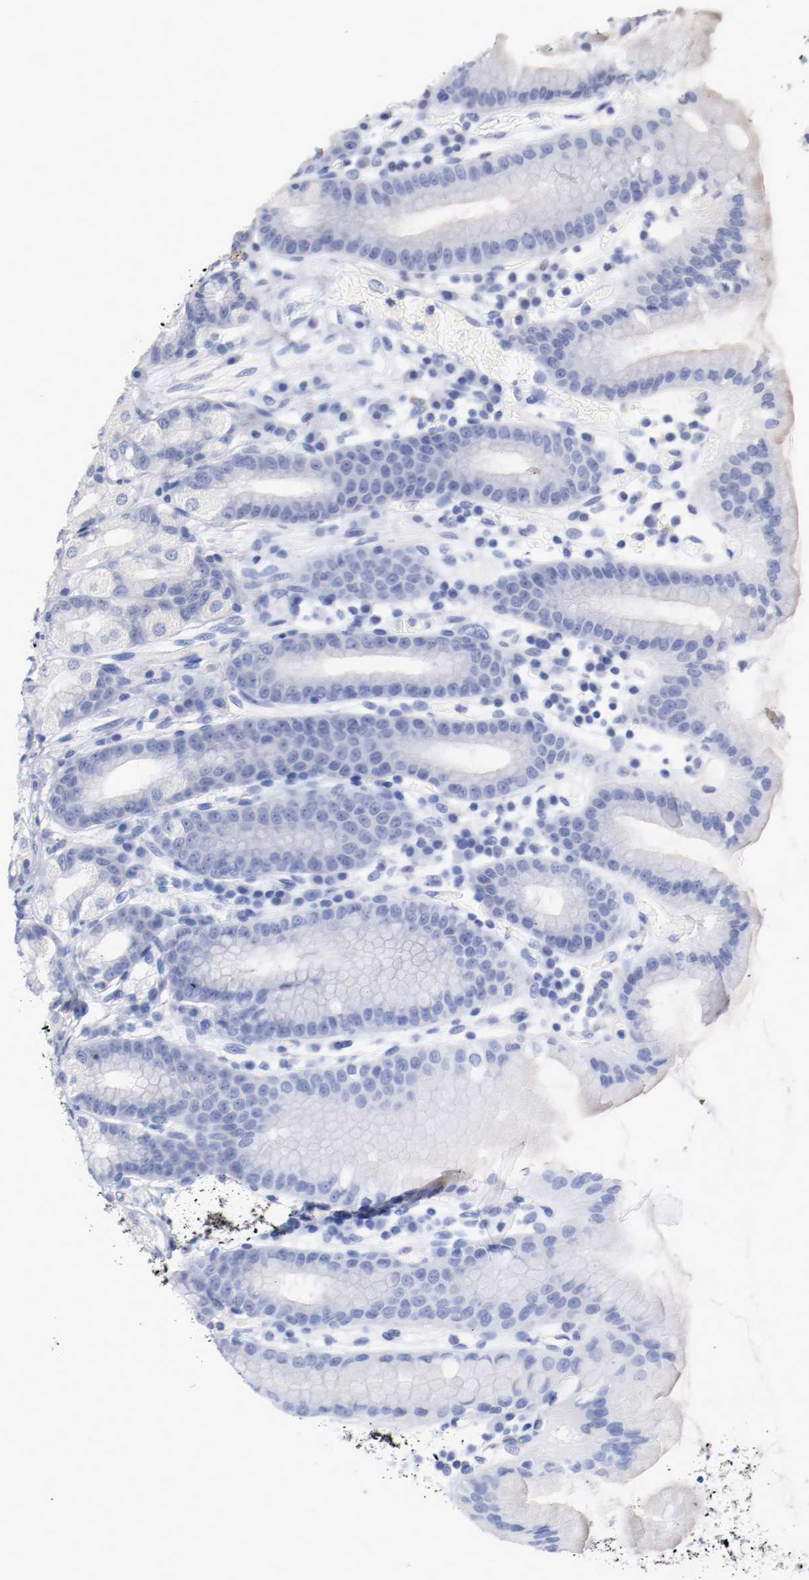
{"staining": {"intensity": "negative", "quantity": "none", "location": "none"}, "tissue": "stomach", "cell_type": "Glandular cells", "image_type": "normal", "snomed": [{"axis": "morphology", "description": "Normal tissue, NOS"}, {"axis": "topography", "description": "Stomach, upper"}], "caption": "Protein analysis of unremarkable stomach shows no significant positivity in glandular cells.", "gene": "FGFBP1", "patient": {"sex": "male", "age": 68}}